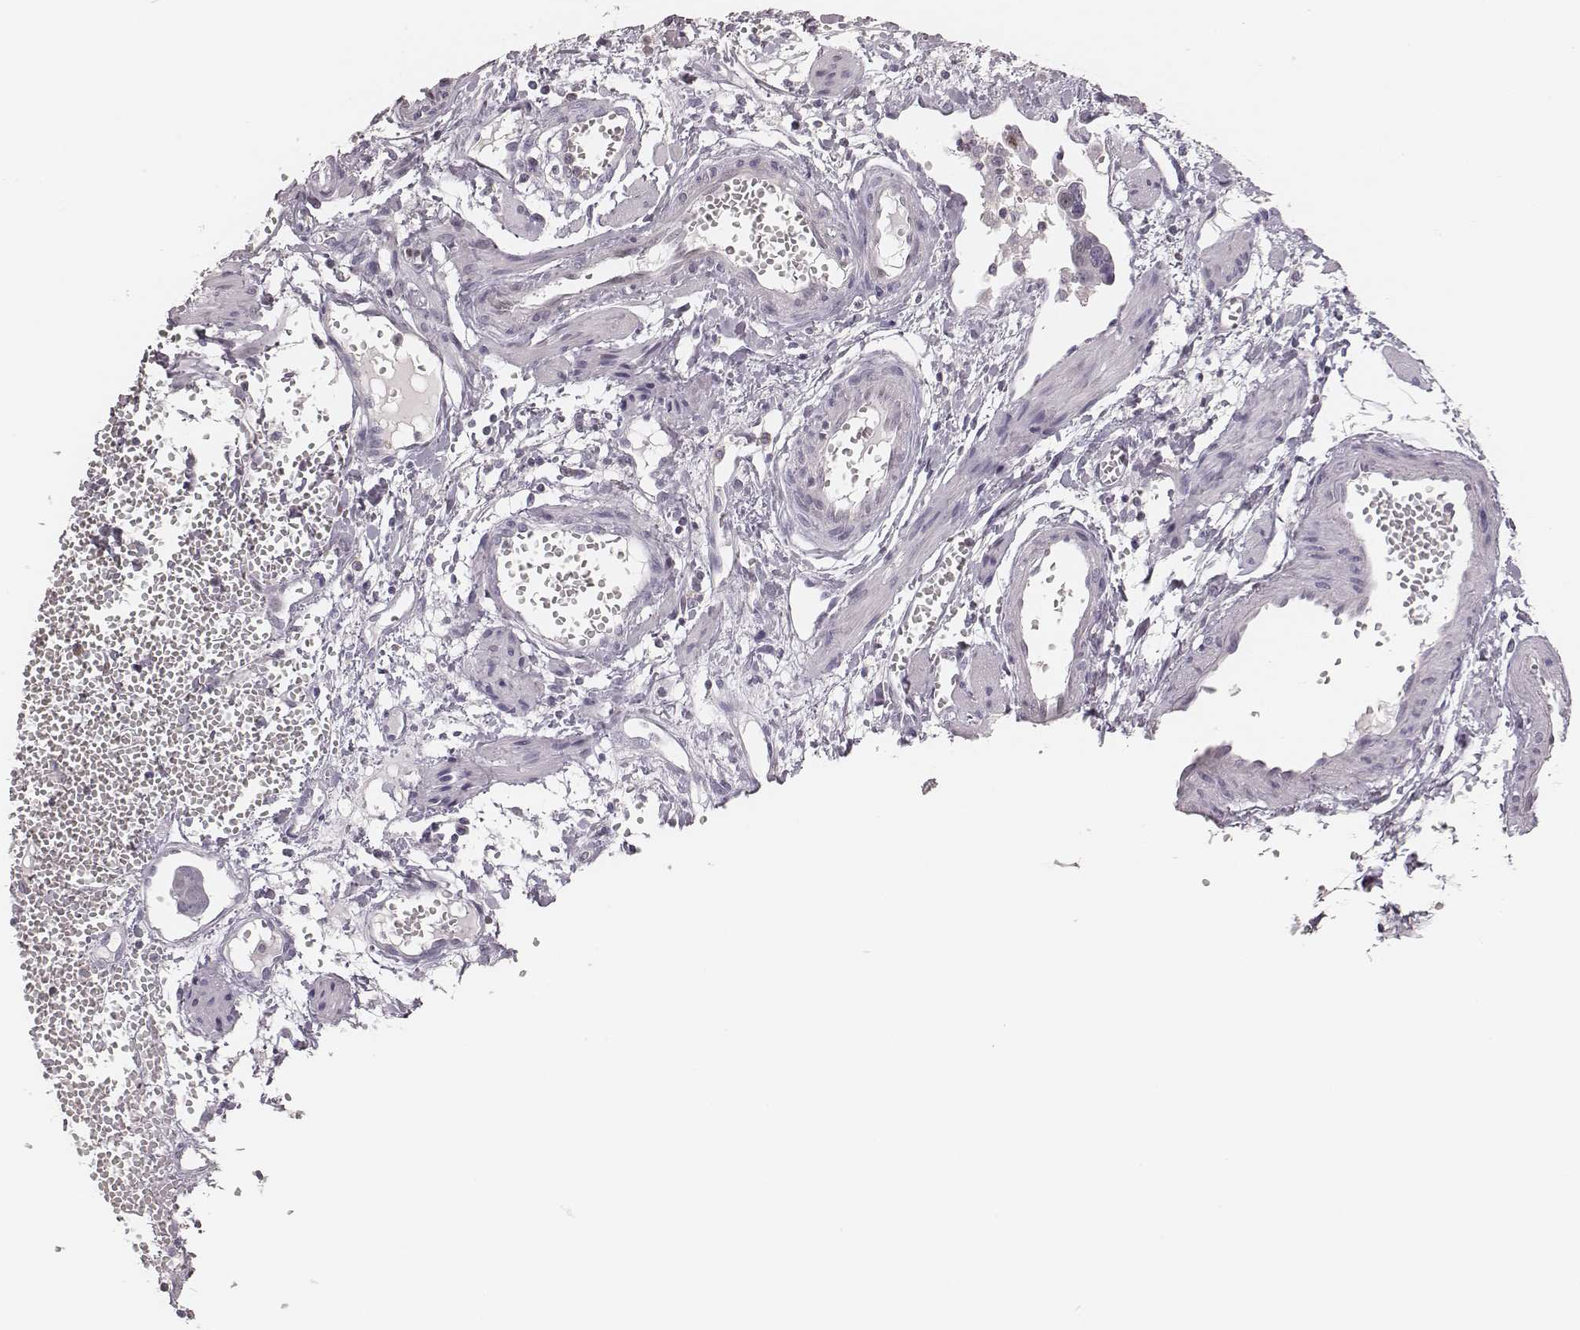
{"staining": {"intensity": "negative", "quantity": "none", "location": "none"}, "tissue": "ovarian cancer", "cell_type": "Tumor cells", "image_type": "cancer", "snomed": [{"axis": "morphology", "description": "Carcinoma, endometroid"}, {"axis": "topography", "description": "Ovary"}], "caption": "Tumor cells are negative for brown protein staining in ovarian endometroid carcinoma.", "gene": "MSX1", "patient": {"sex": "female", "age": 78}}